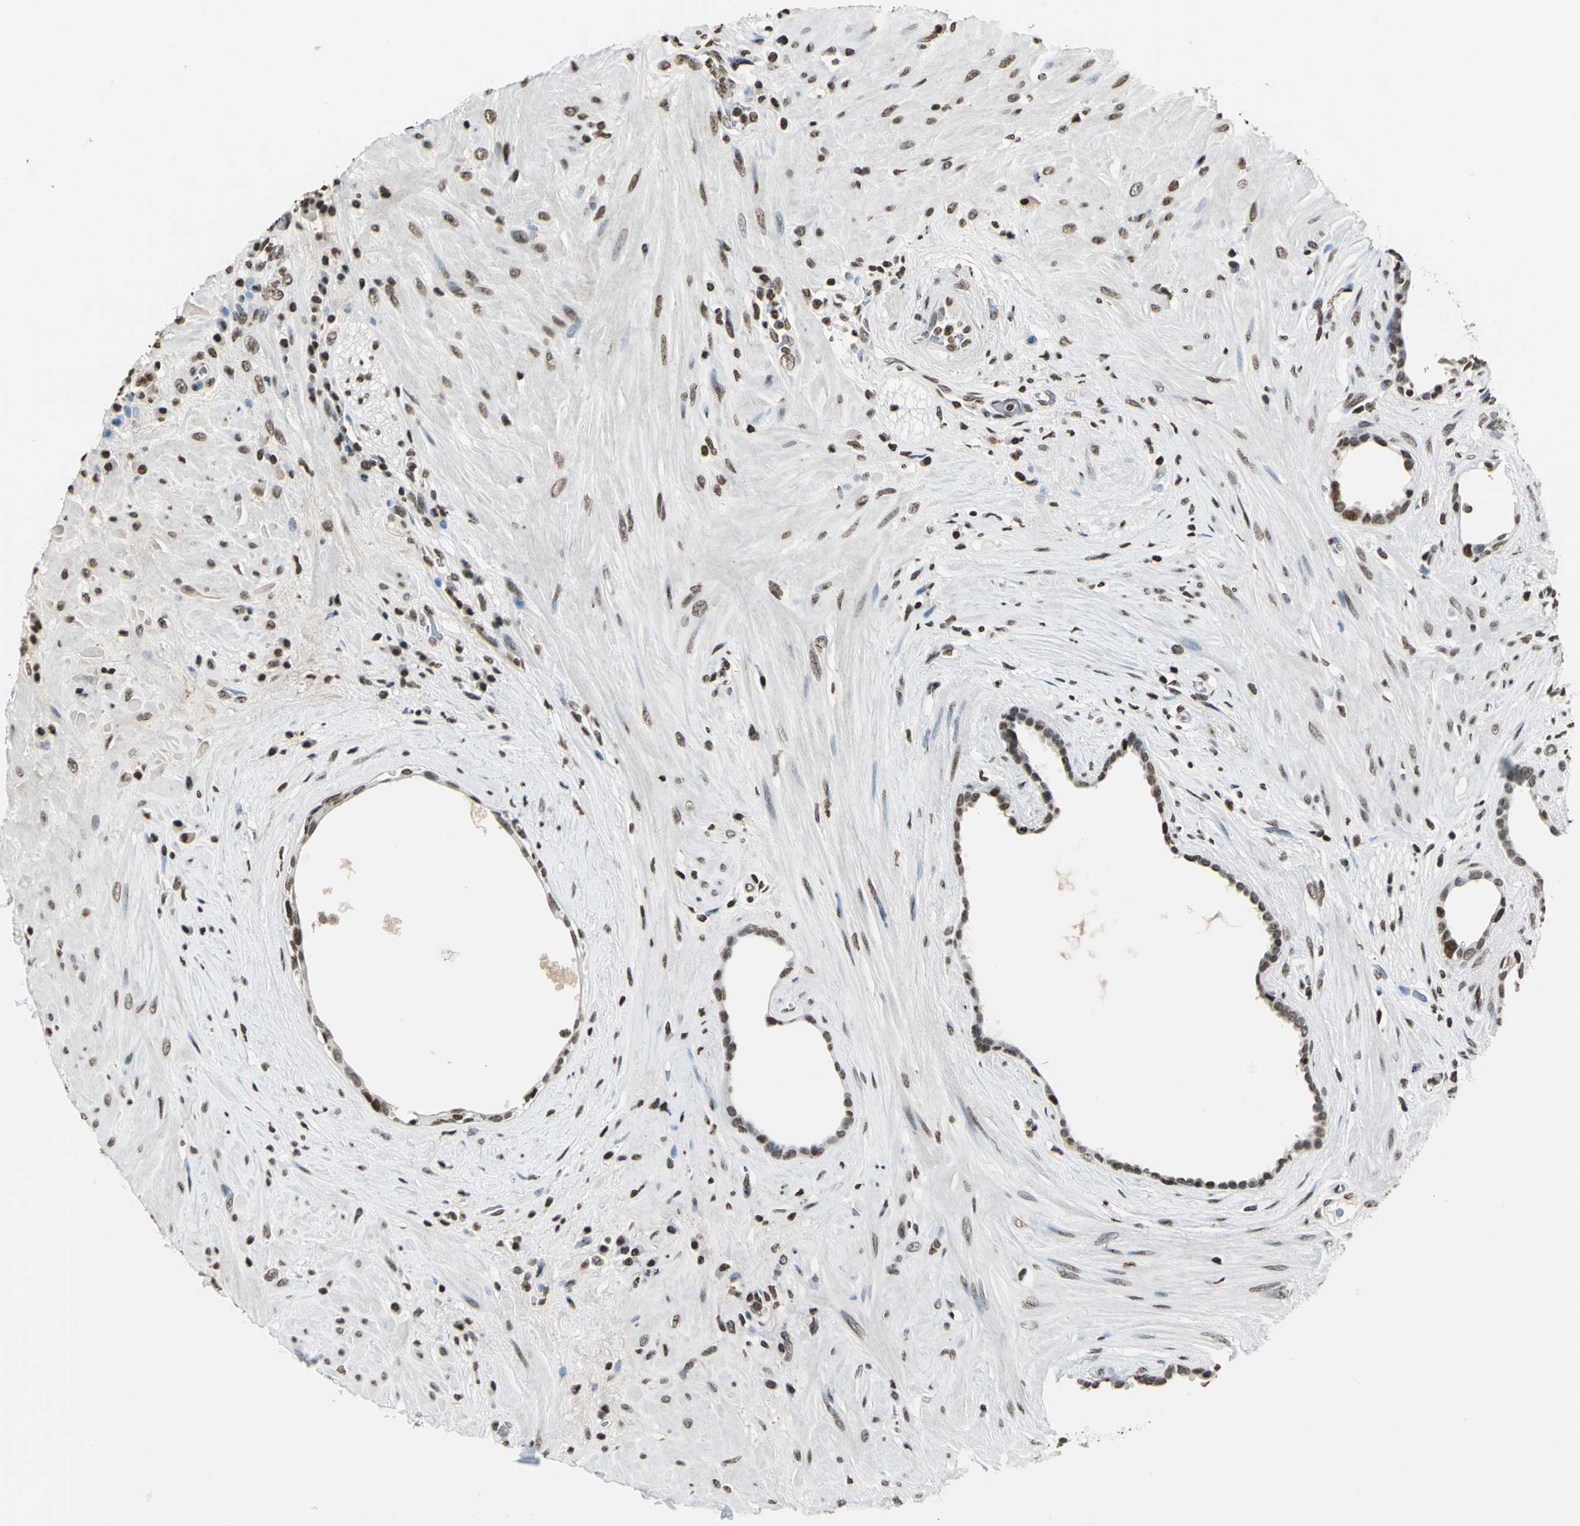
{"staining": {"intensity": "strong", "quantity": ">75%", "location": "nuclear"}, "tissue": "seminal vesicle", "cell_type": "Glandular cells", "image_type": "normal", "snomed": [{"axis": "morphology", "description": "Normal tissue, NOS"}, {"axis": "topography", "description": "Seminal veicle"}], "caption": "Immunohistochemical staining of unremarkable seminal vesicle demonstrates >75% levels of strong nuclear protein staining in about >75% of glandular cells.", "gene": "MCM4", "patient": {"sex": "male", "age": 61}}